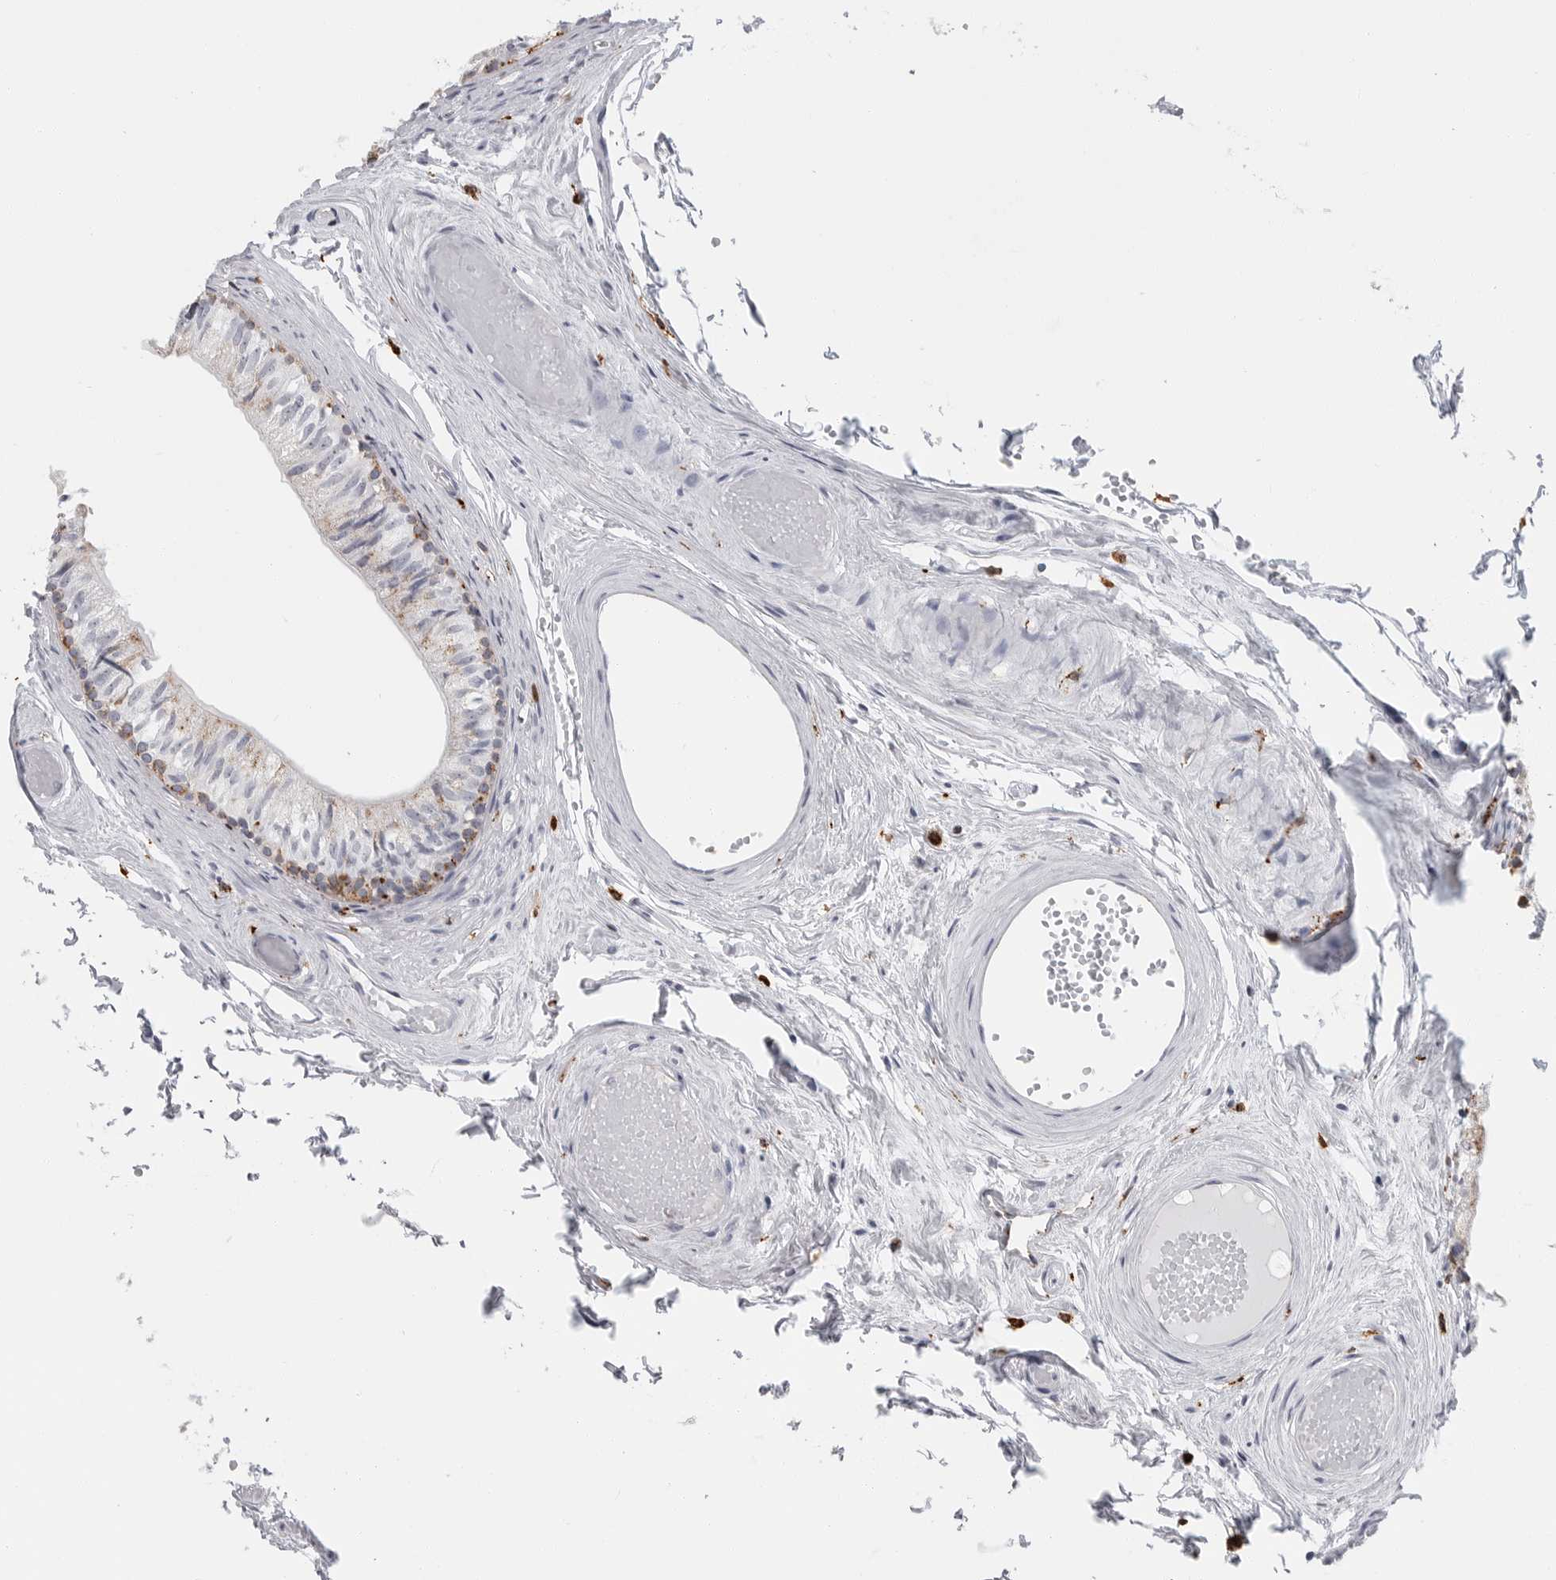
{"staining": {"intensity": "moderate", "quantity": "25%-75%", "location": "cytoplasmic/membranous"}, "tissue": "epididymis", "cell_type": "Glandular cells", "image_type": "normal", "snomed": [{"axis": "morphology", "description": "Normal tissue, NOS"}, {"axis": "topography", "description": "Epididymis"}], "caption": "Glandular cells reveal medium levels of moderate cytoplasmic/membranous staining in about 25%-75% of cells in unremarkable human epididymis. (Brightfield microscopy of DAB IHC at high magnification).", "gene": "IFI30", "patient": {"sex": "male", "age": 79}}